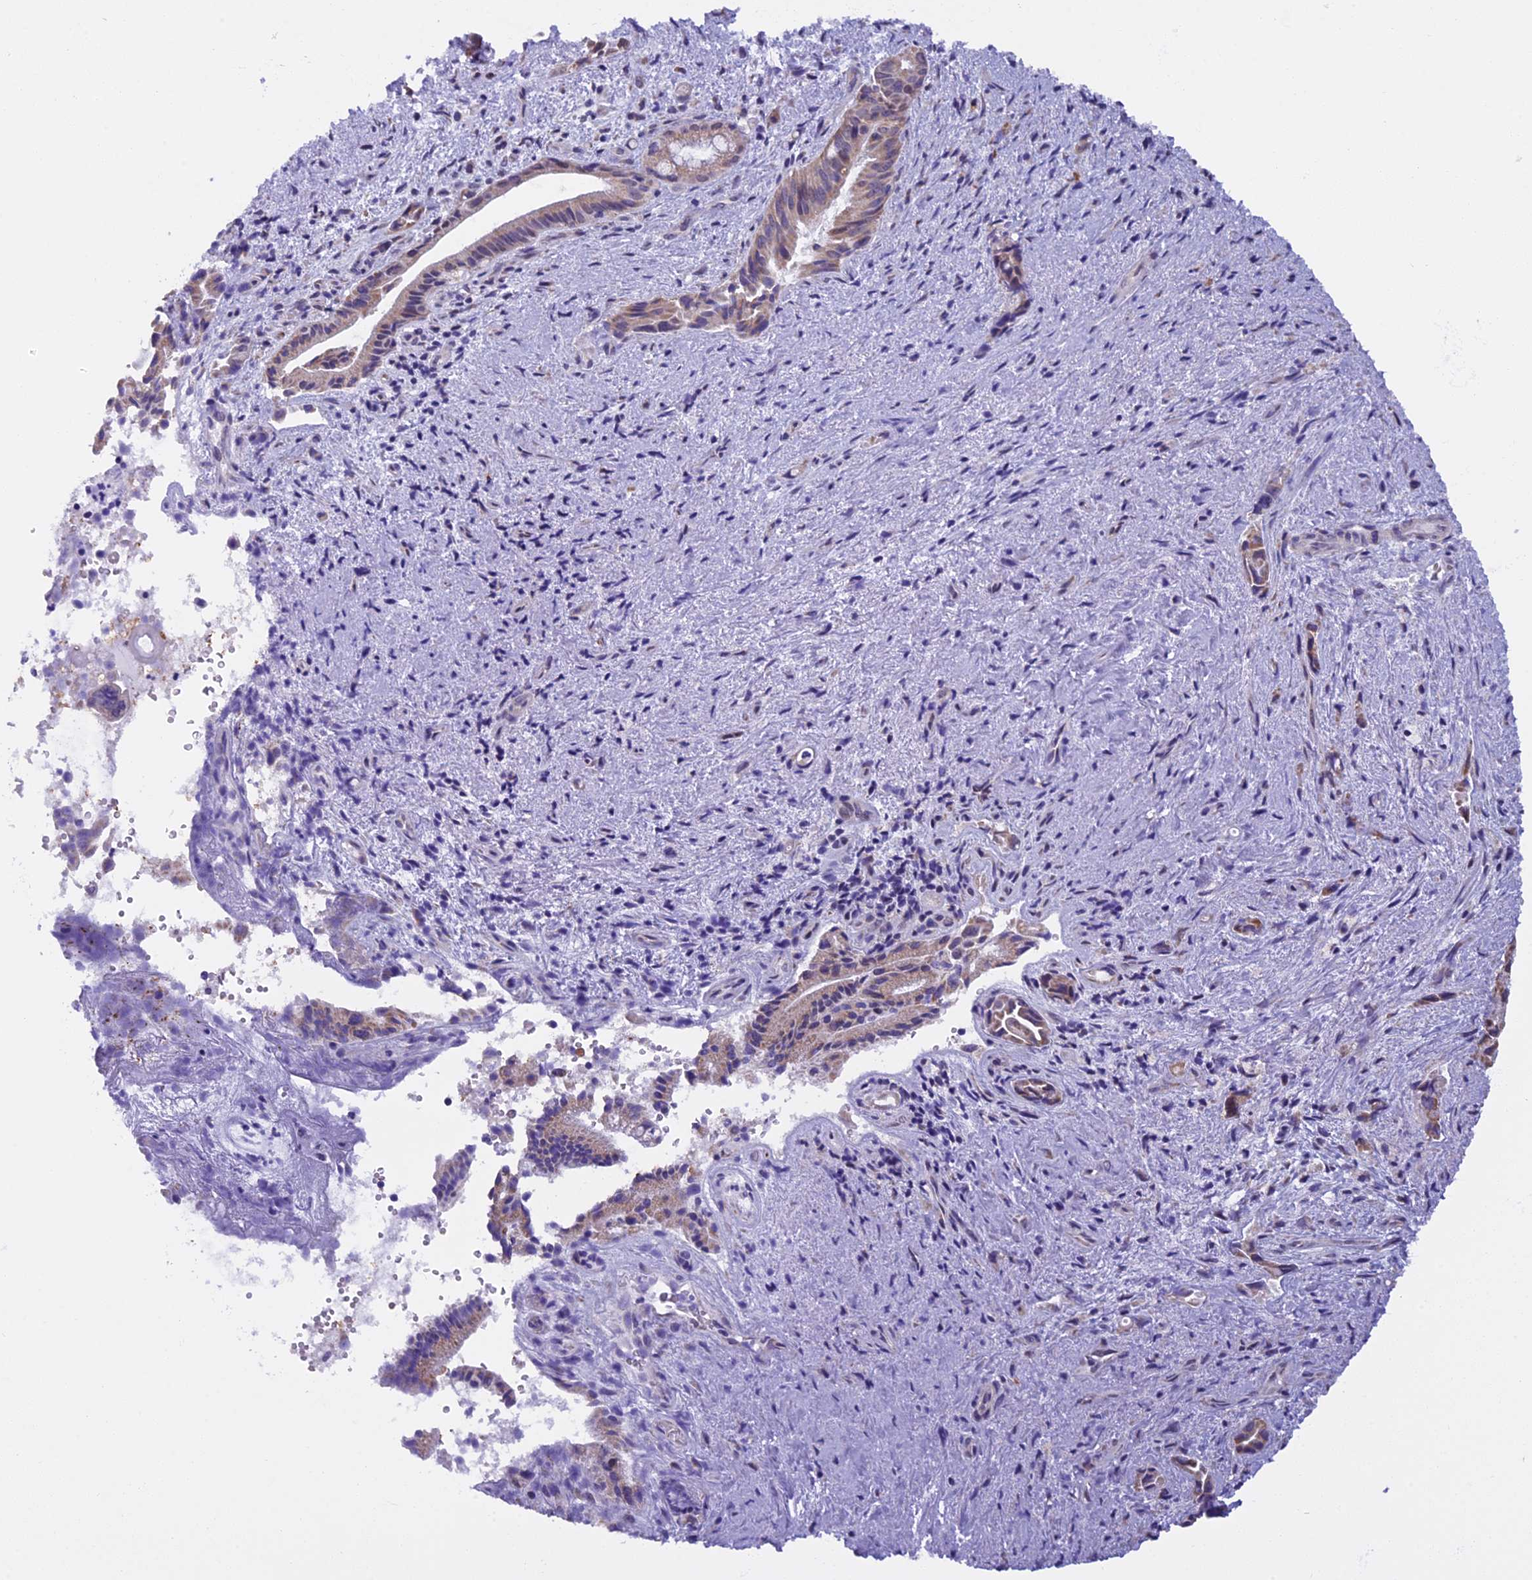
{"staining": {"intensity": "weak", "quantity": ">75%", "location": "cytoplasmic/membranous"}, "tissue": "pancreatic cancer", "cell_type": "Tumor cells", "image_type": "cancer", "snomed": [{"axis": "morphology", "description": "Adenocarcinoma, NOS"}, {"axis": "topography", "description": "Pancreas"}], "caption": "A micrograph of pancreatic adenocarcinoma stained for a protein exhibits weak cytoplasmic/membranous brown staining in tumor cells. (IHC, brightfield microscopy, high magnification).", "gene": "ZNF317", "patient": {"sex": "female", "age": 77}}